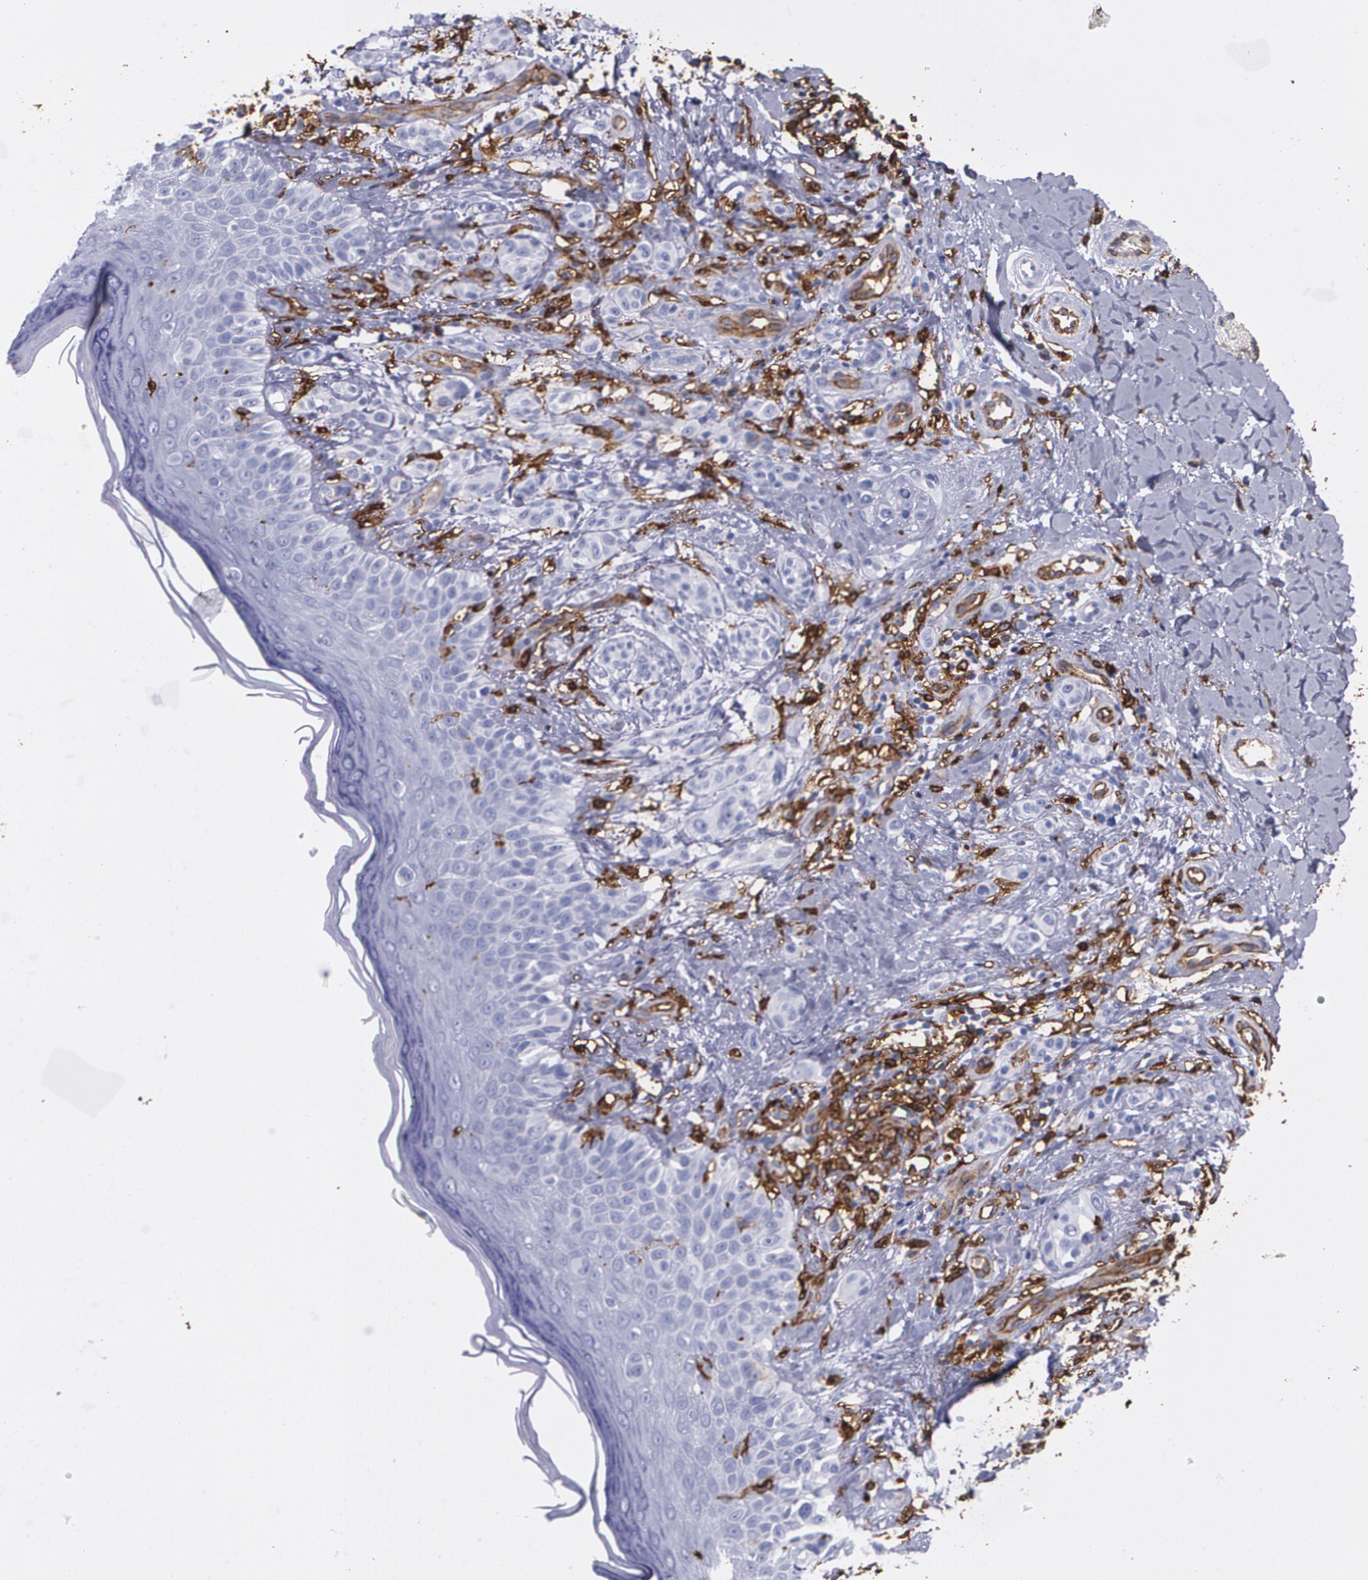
{"staining": {"intensity": "weak", "quantity": "25%-75%", "location": "cytoplasmic/membranous"}, "tissue": "melanoma", "cell_type": "Tumor cells", "image_type": "cancer", "snomed": [{"axis": "morphology", "description": "Malignant melanoma, NOS"}, {"axis": "topography", "description": "Skin"}], "caption": "Malignant melanoma stained with a brown dye demonstrates weak cytoplasmic/membranous positive positivity in about 25%-75% of tumor cells.", "gene": "HLA-DRA", "patient": {"sex": "male", "age": 57}}